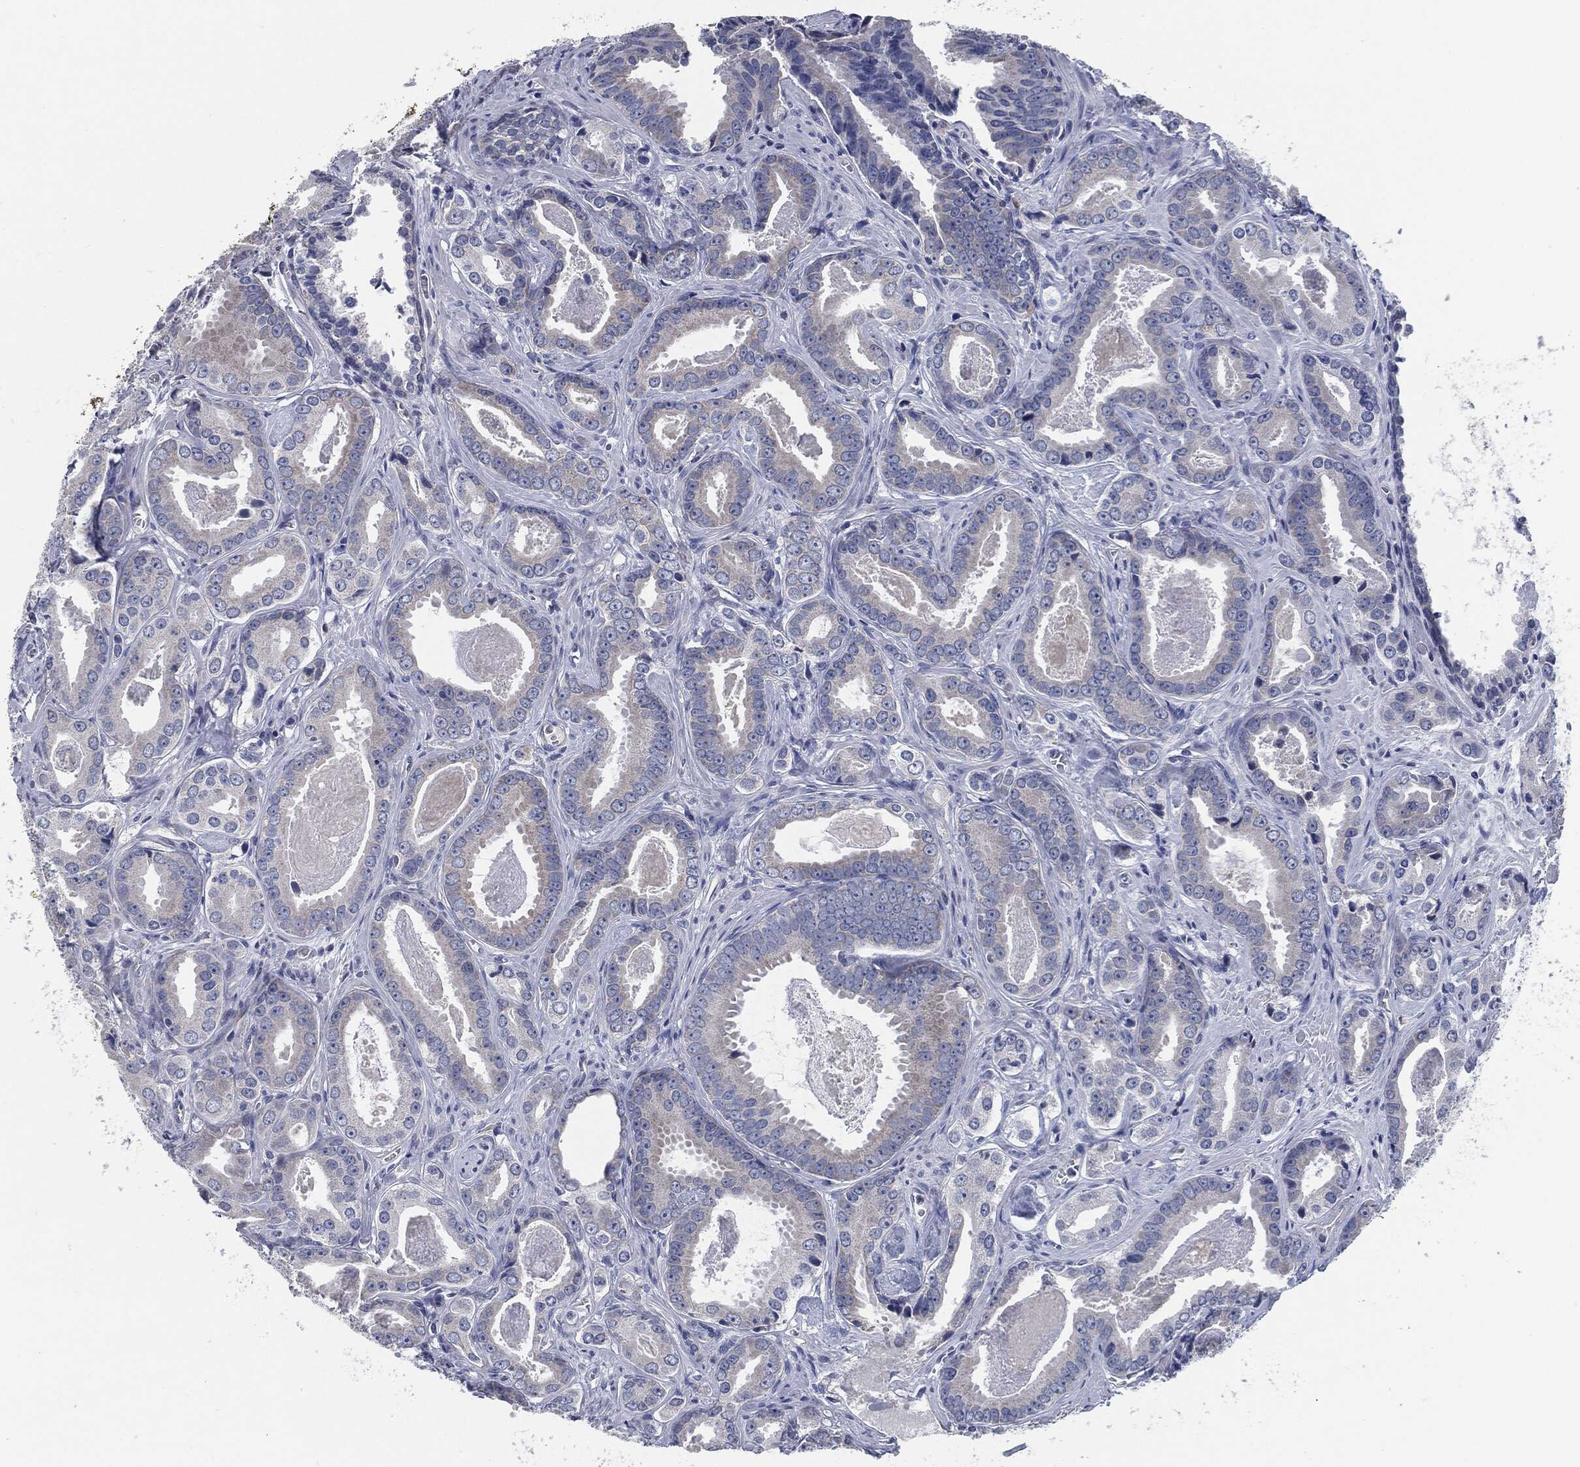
{"staining": {"intensity": "negative", "quantity": "none", "location": "none"}, "tissue": "prostate cancer", "cell_type": "Tumor cells", "image_type": "cancer", "snomed": [{"axis": "morphology", "description": "Adenocarcinoma, NOS"}, {"axis": "topography", "description": "Prostate"}], "caption": "A high-resolution photomicrograph shows immunohistochemistry staining of adenocarcinoma (prostate), which reveals no significant staining in tumor cells.", "gene": "SIGLEC9", "patient": {"sex": "male", "age": 61}}